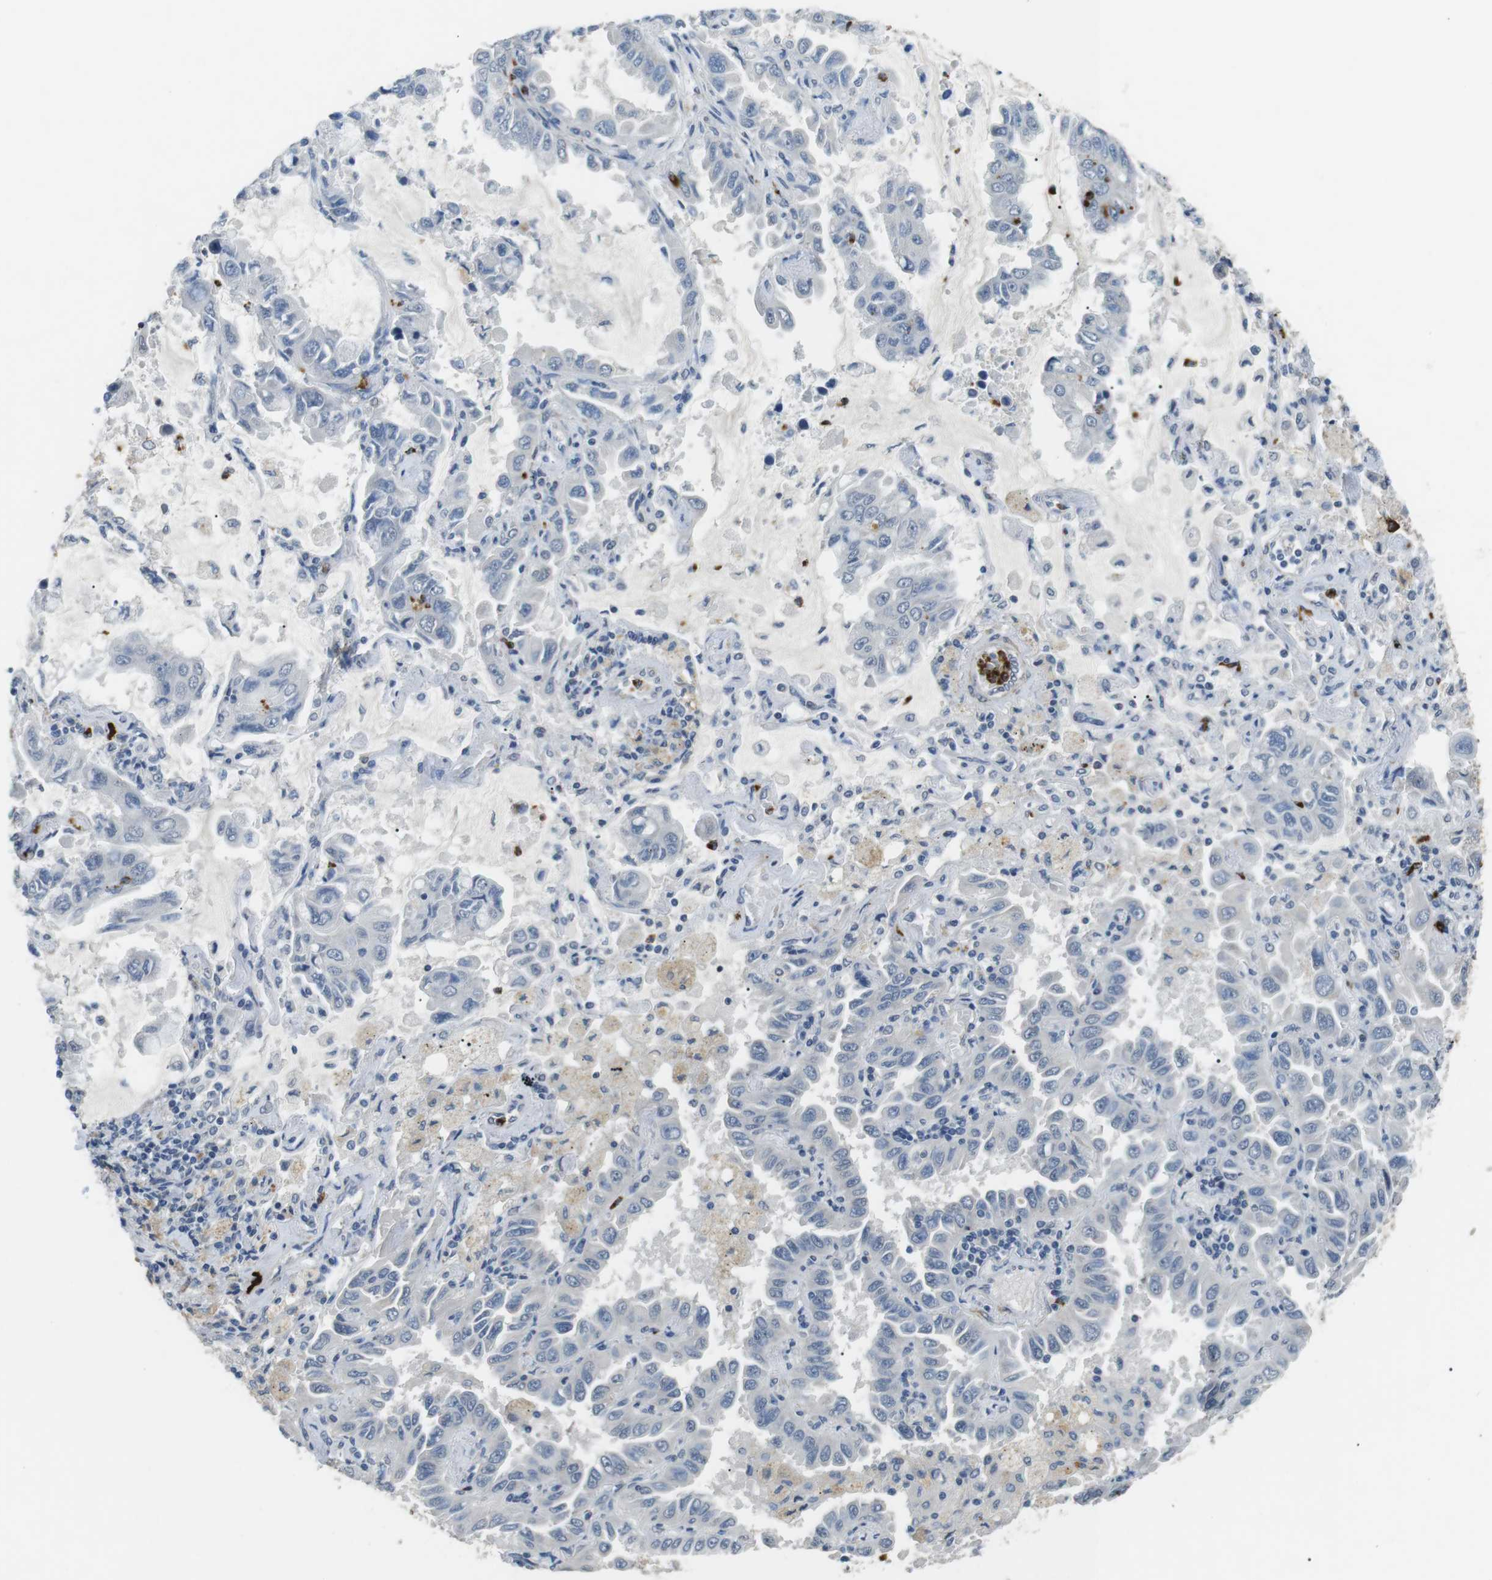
{"staining": {"intensity": "negative", "quantity": "none", "location": "none"}, "tissue": "lung cancer", "cell_type": "Tumor cells", "image_type": "cancer", "snomed": [{"axis": "morphology", "description": "Adenocarcinoma, NOS"}, {"axis": "topography", "description": "Lung"}], "caption": "Lung adenocarcinoma was stained to show a protein in brown. There is no significant positivity in tumor cells. The staining is performed using DAB (3,3'-diaminobenzidine) brown chromogen with nuclei counter-stained in using hematoxylin.", "gene": "GZMM", "patient": {"sex": "male", "age": 64}}